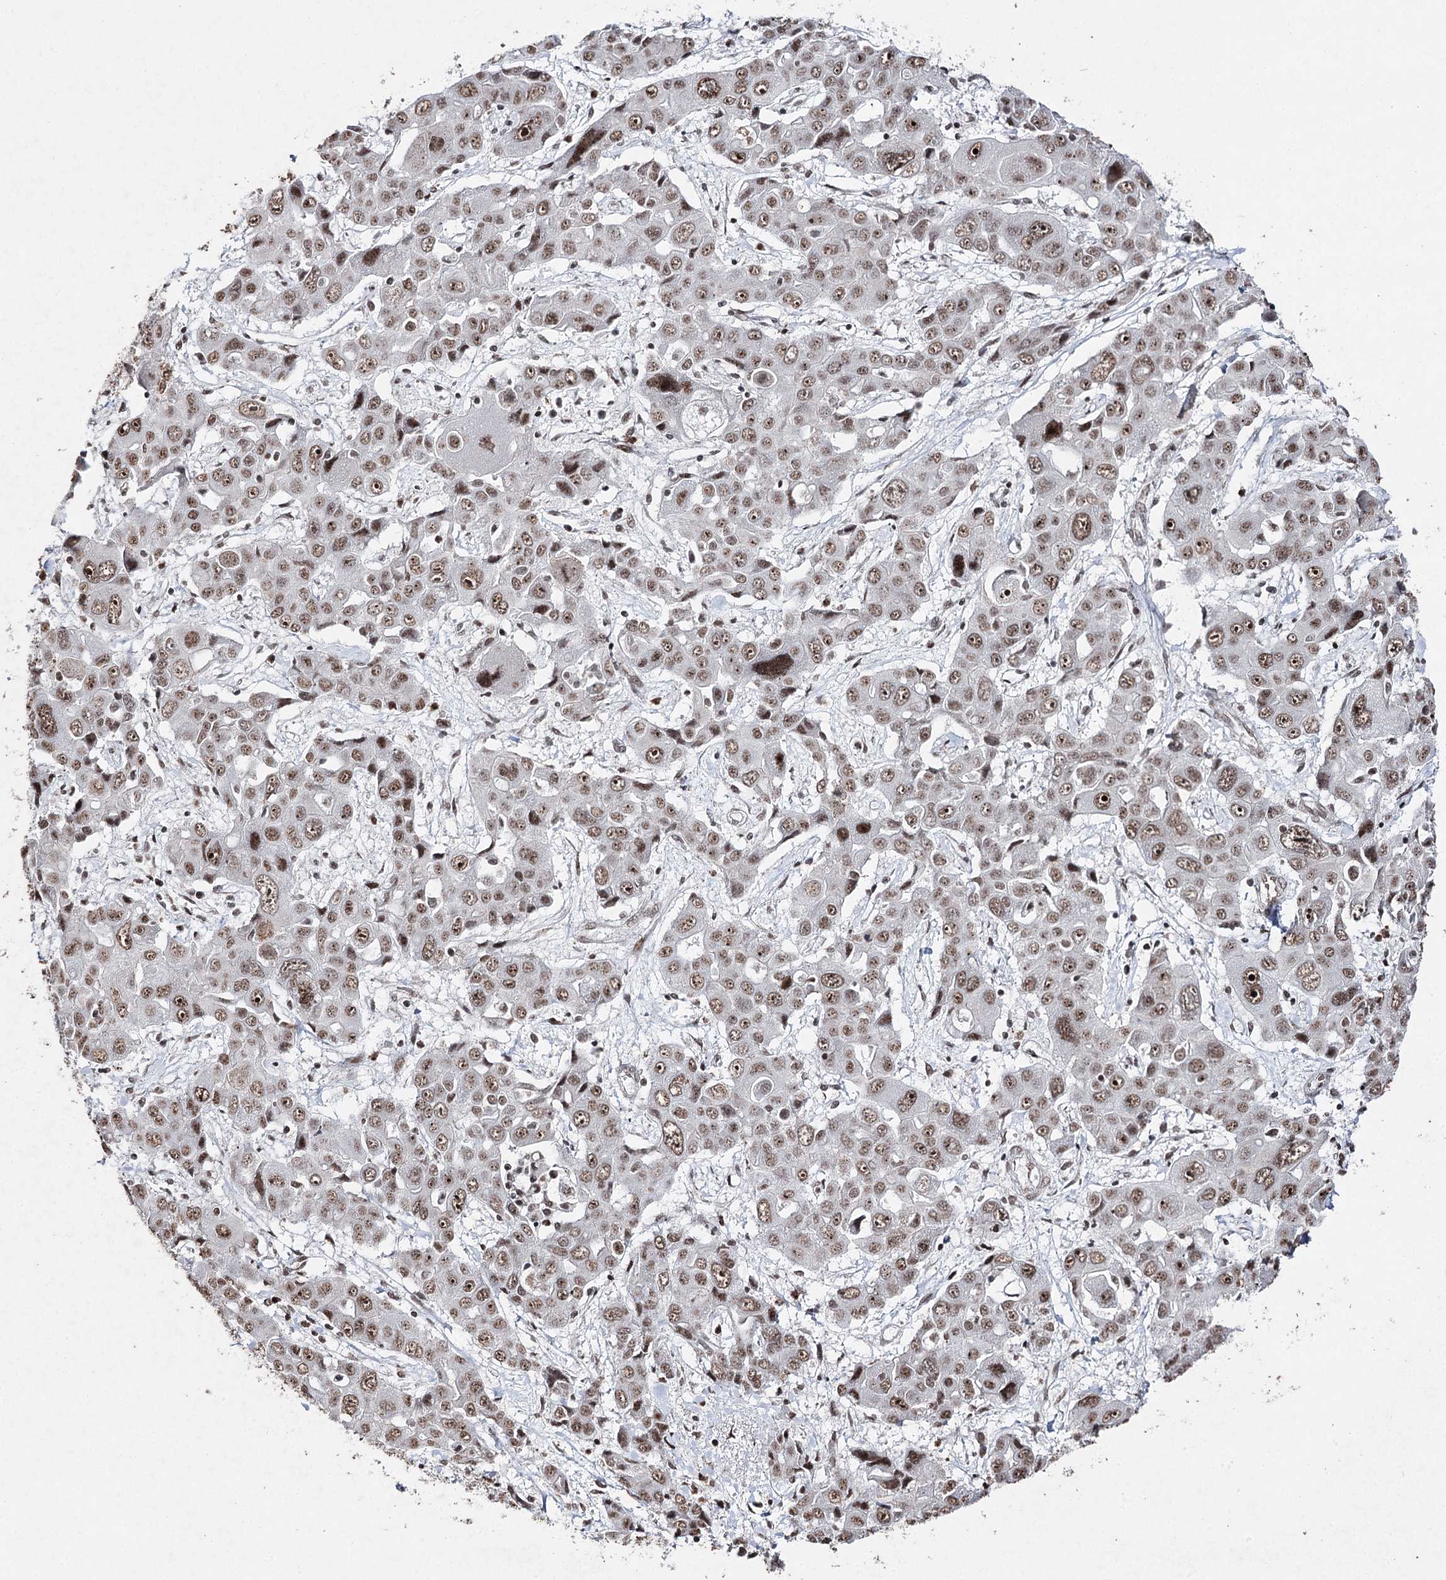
{"staining": {"intensity": "moderate", "quantity": ">75%", "location": "nuclear"}, "tissue": "liver cancer", "cell_type": "Tumor cells", "image_type": "cancer", "snomed": [{"axis": "morphology", "description": "Cholangiocarcinoma"}, {"axis": "topography", "description": "Liver"}], "caption": "Liver cancer (cholangiocarcinoma) stained for a protein reveals moderate nuclear positivity in tumor cells.", "gene": "PDCD4", "patient": {"sex": "male", "age": 67}}